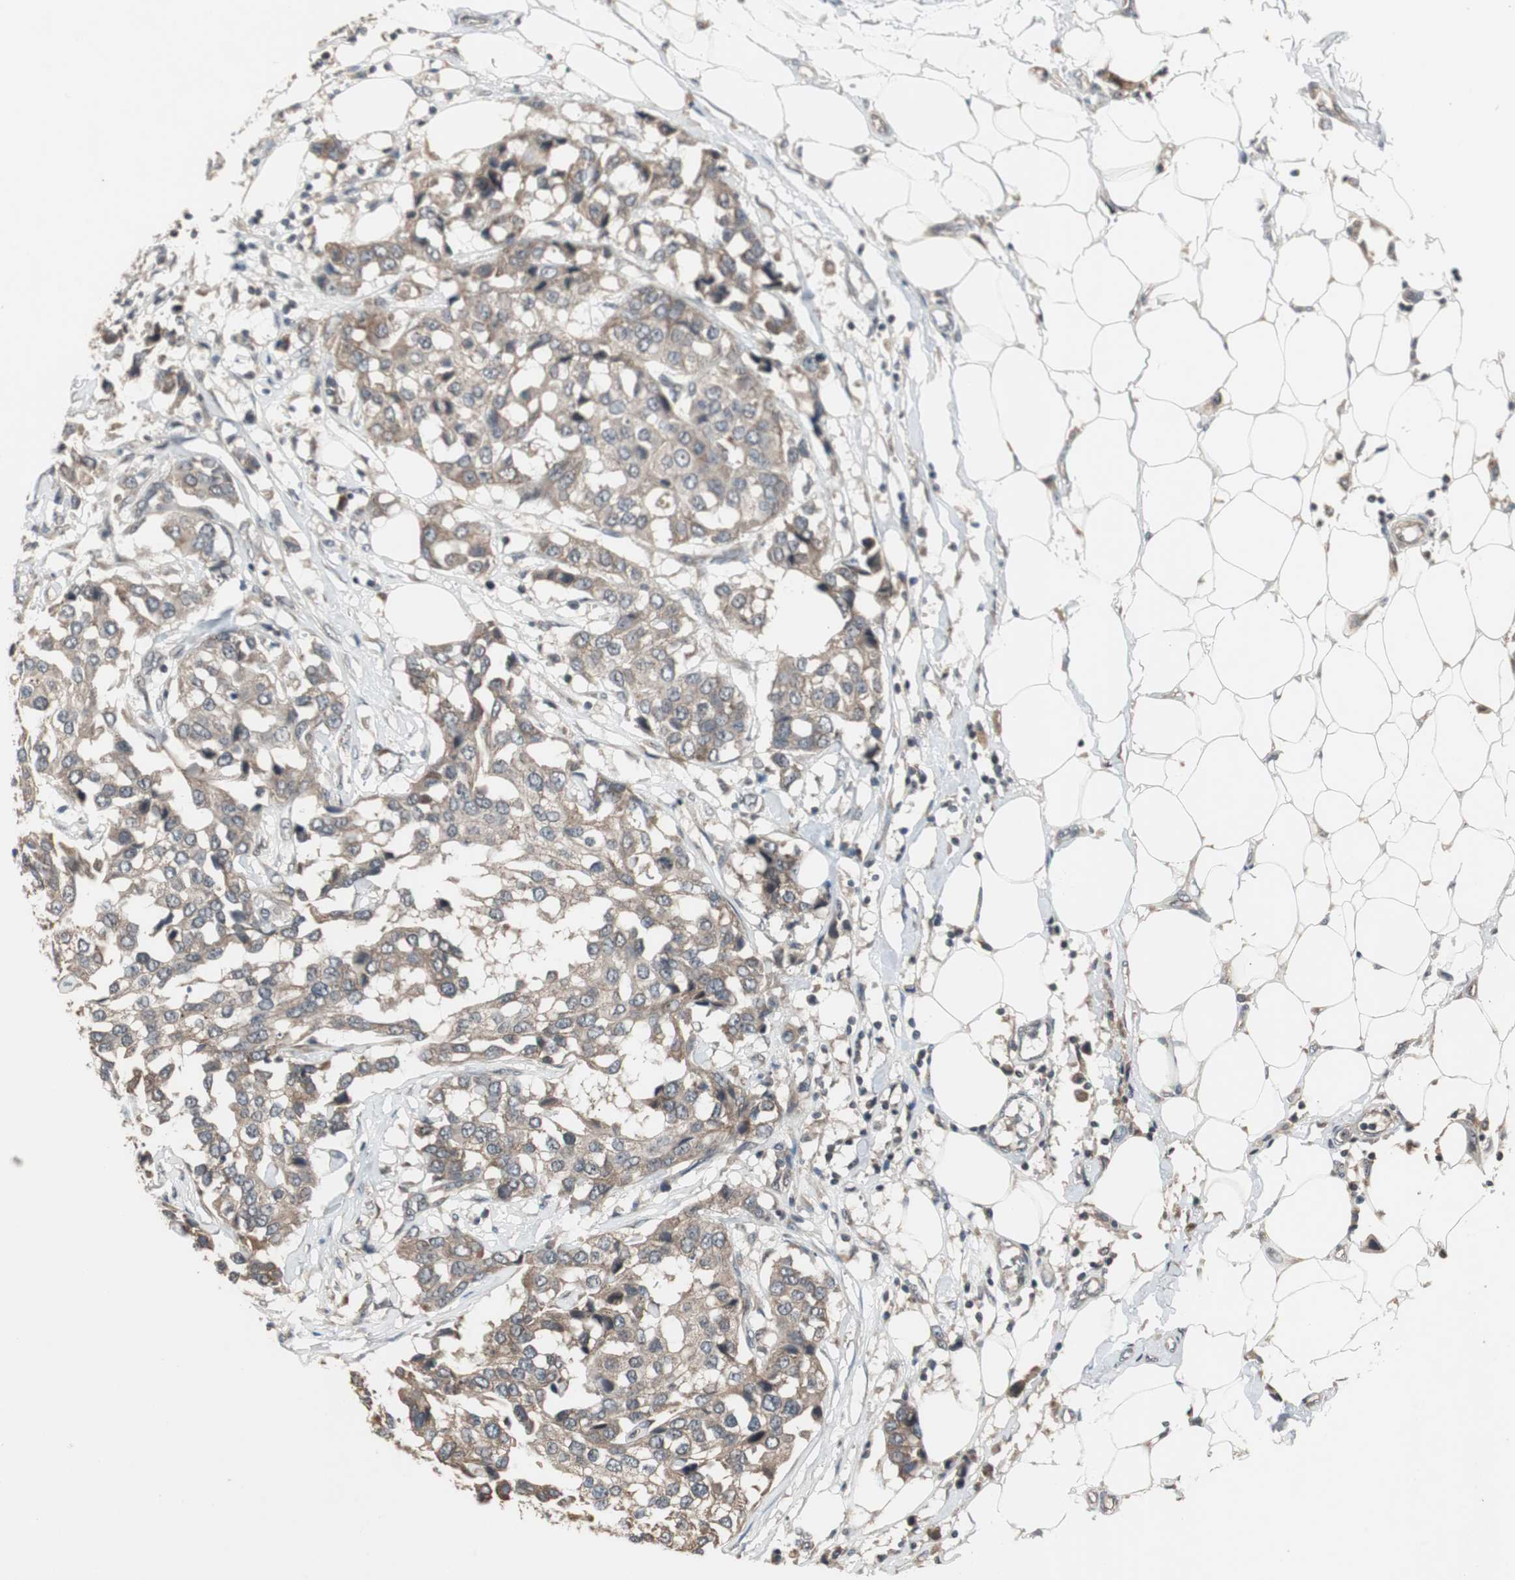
{"staining": {"intensity": "weak", "quantity": ">75%", "location": "cytoplasmic/membranous"}, "tissue": "breast cancer", "cell_type": "Tumor cells", "image_type": "cancer", "snomed": [{"axis": "morphology", "description": "Duct carcinoma"}, {"axis": "topography", "description": "Breast"}], "caption": "IHC of breast invasive ductal carcinoma shows low levels of weak cytoplasmic/membranous expression in approximately >75% of tumor cells.", "gene": "ZMPSTE24", "patient": {"sex": "female", "age": 80}}